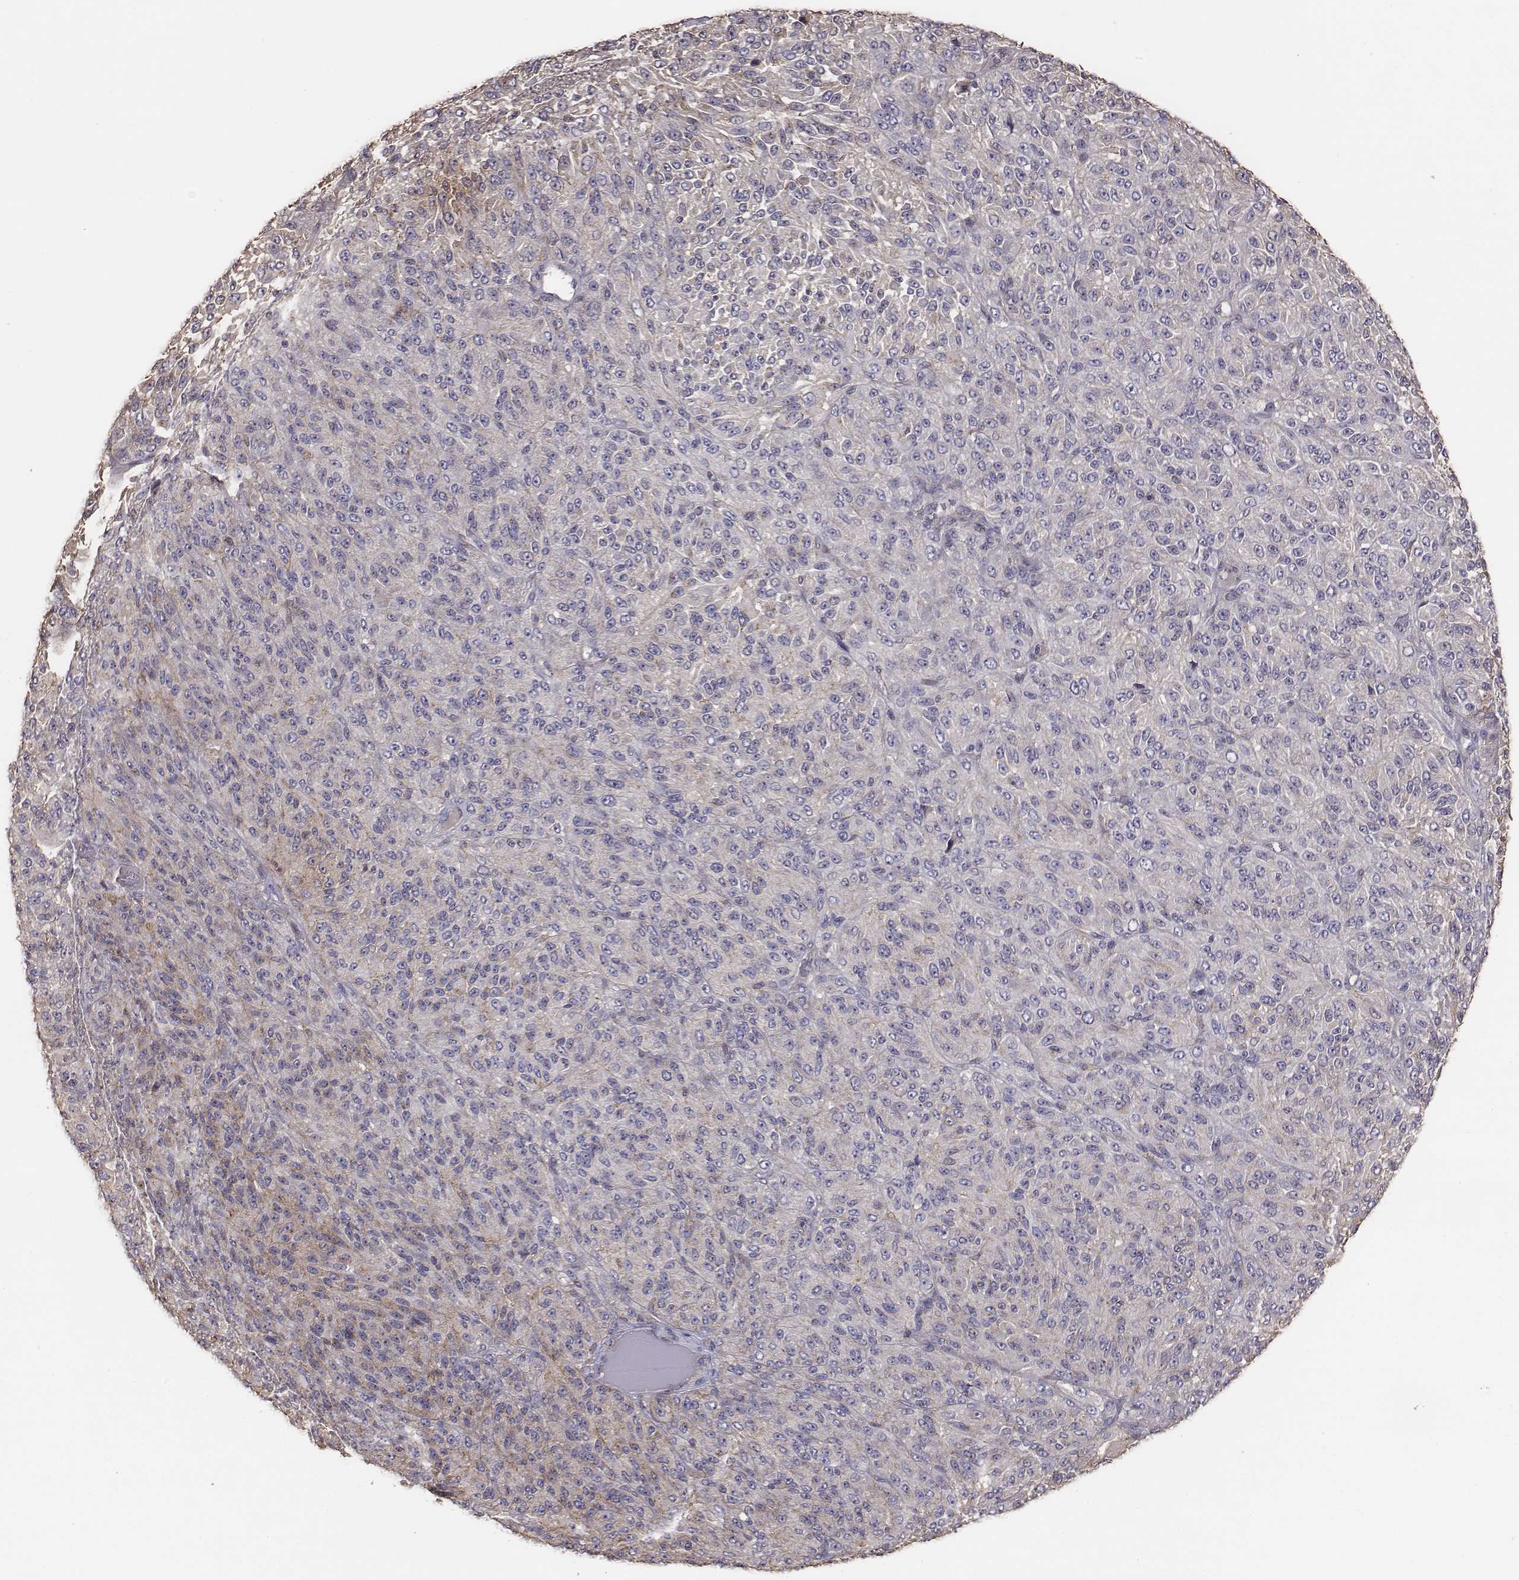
{"staining": {"intensity": "moderate", "quantity": "<25%", "location": "cytoplasmic/membranous"}, "tissue": "melanoma", "cell_type": "Tumor cells", "image_type": "cancer", "snomed": [{"axis": "morphology", "description": "Malignant melanoma, Metastatic site"}, {"axis": "topography", "description": "Brain"}], "caption": "Protein expression analysis of melanoma displays moderate cytoplasmic/membranous expression in approximately <25% of tumor cells.", "gene": "AP1B1", "patient": {"sex": "female", "age": 56}}